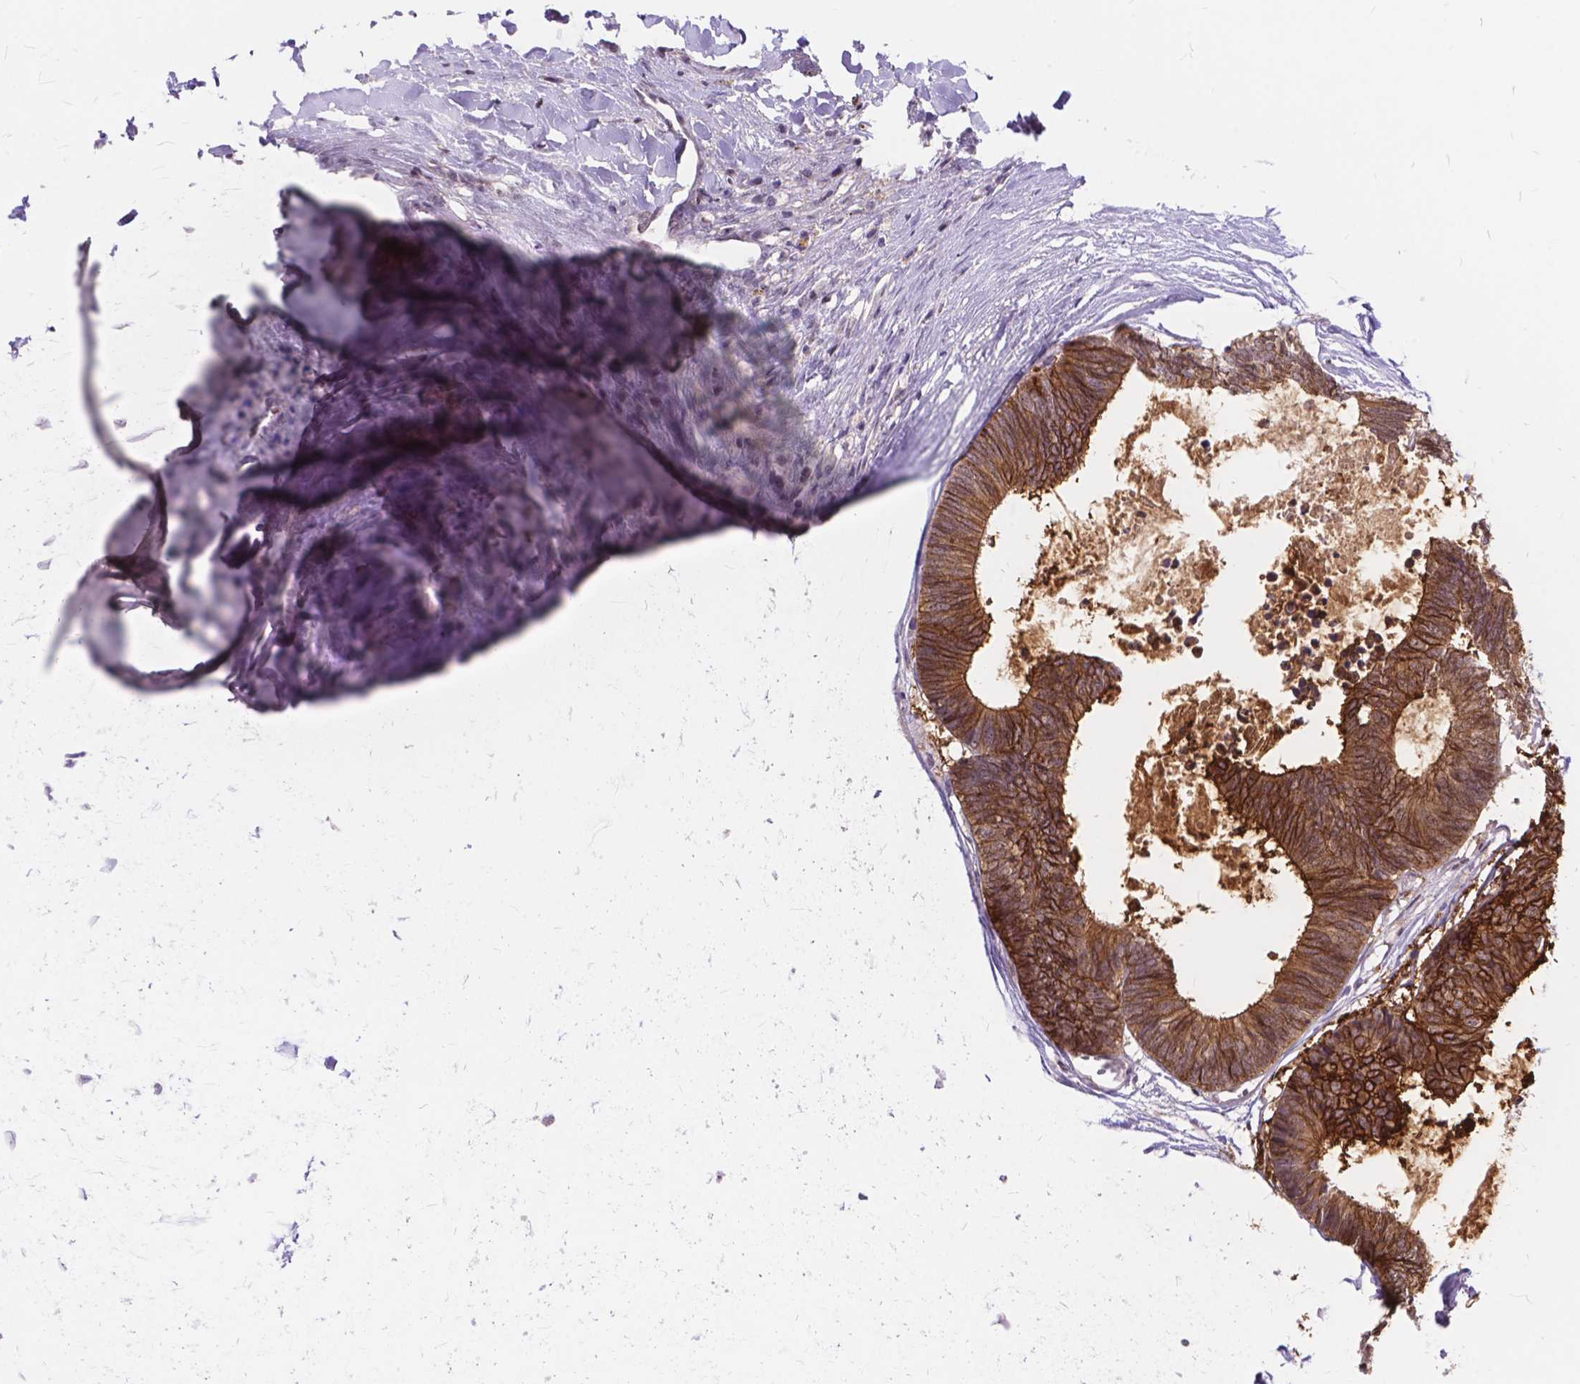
{"staining": {"intensity": "moderate", "quantity": ">75%", "location": "cytoplasmic/membranous"}, "tissue": "colorectal cancer", "cell_type": "Tumor cells", "image_type": "cancer", "snomed": [{"axis": "morphology", "description": "Adenocarcinoma, NOS"}, {"axis": "topography", "description": "Colon"}, {"axis": "topography", "description": "Rectum"}], "caption": "Adenocarcinoma (colorectal) was stained to show a protein in brown. There is medium levels of moderate cytoplasmic/membranous staining in approximately >75% of tumor cells. (DAB (3,3'-diaminobenzidine) IHC with brightfield microscopy, high magnification).", "gene": "MAN2C1", "patient": {"sex": "male", "age": 57}}